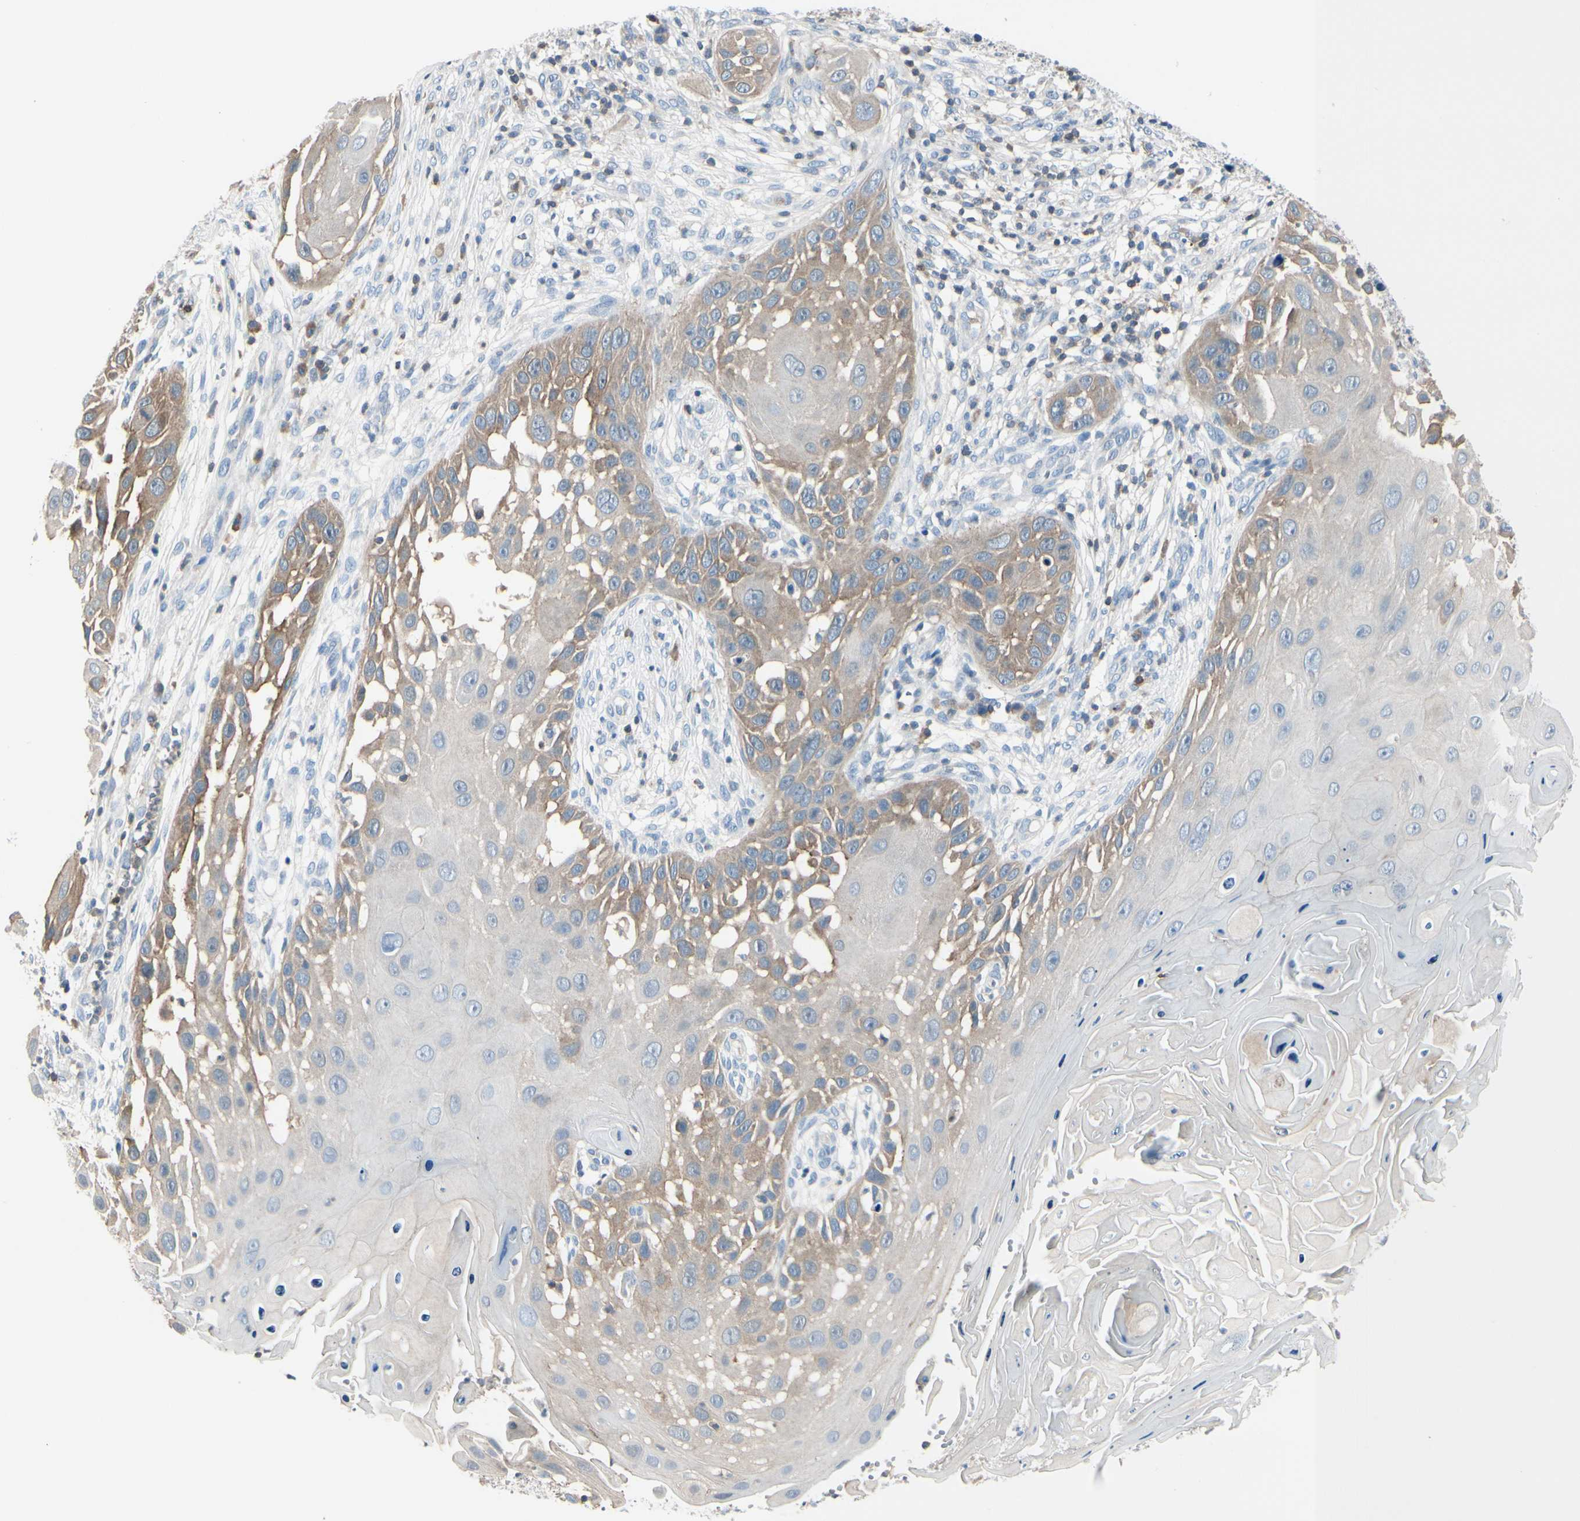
{"staining": {"intensity": "moderate", "quantity": "25%-75%", "location": "cytoplasmic/membranous"}, "tissue": "skin cancer", "cell_type": "Tumor cells", "image_type": "cancer", "snomed": [{"axis": "morphology", "description": "Squamous cell carcinoma, NOS"}, {"axis": "topography", "description": "Skin"}], "caption": "Squamous cell carcinoma (skin) stained with a brown dye displays moderate cytoplasmic/membranous positive positivity in approximately 25%-75% of tumor cells.", "gene": "SLC9A3R1", "patient": {"sex": "female", "age": 44}}